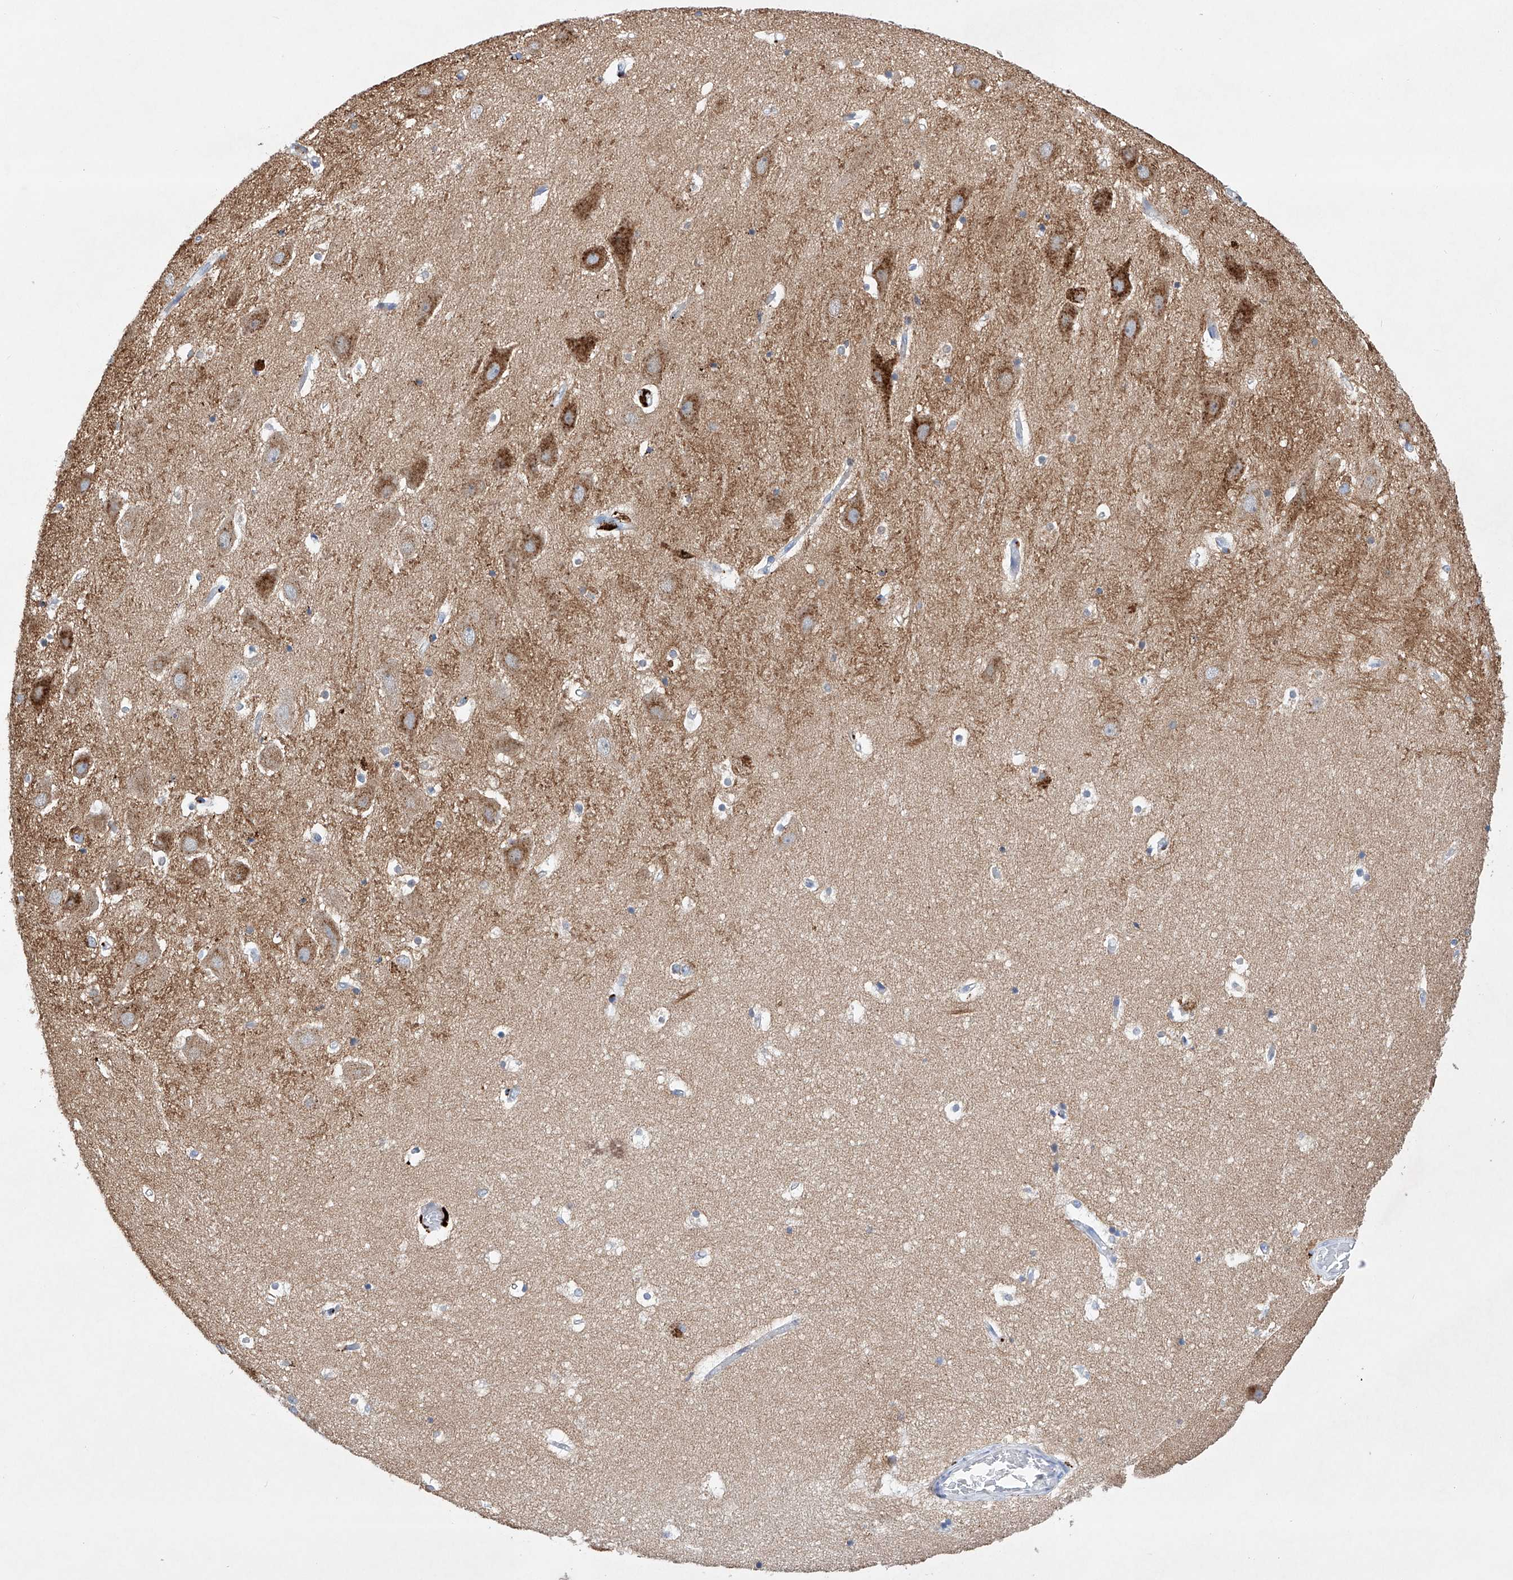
{"staining": {"intensity": "negative", "quantity": "none", "location": "none"}, "tissue": "hippocampus", "cell_type": "Glial cells", "image_type": "normal", "snomed": [{"axis": "morphology", "description": "Normal tissue, NOS"}, {"axis": "topography", "description": "Hippocampus"}], "caption": "Immunohistochemistry image of unremarkable hippocampus: human hippocampus stained with DAB (3,3'-diaminobenzidine) displays no significant protein positivity in glial cells. (Immunohistochemistry (ihc), brightfield microscopy, high magnification).", "gene": "LURAP1", "patient": {"sex": "female", "age": 52}}